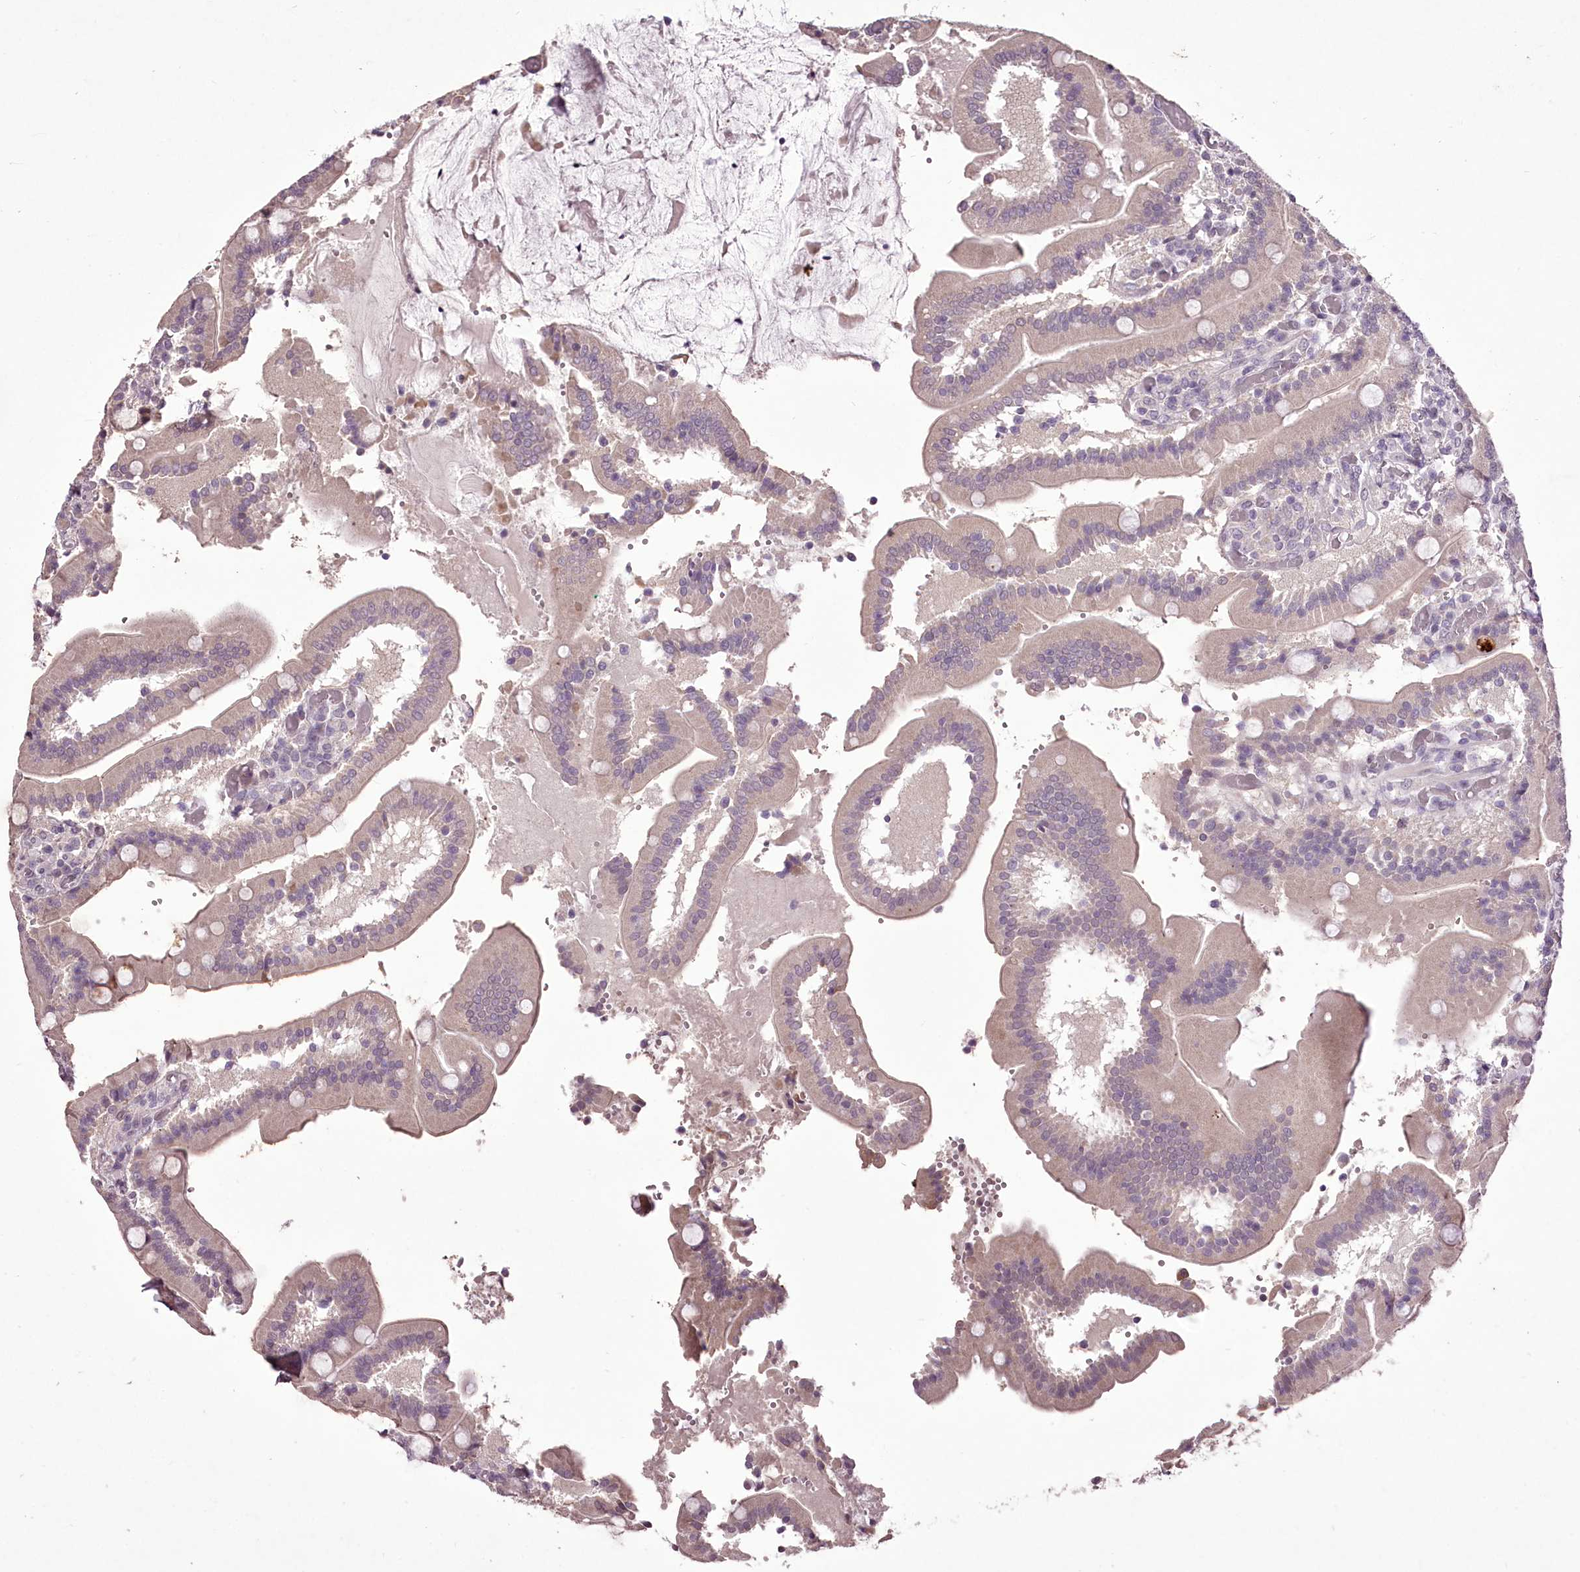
{"staining": {"intensity": "weak", "quantity": "<25%", "location": "cytoplasmic/membranous"}, "tissue": "duodenum", "cell_type": "Glandular cells", "image_type": "normal", "snomed": [{"axis": "morphology", "description": "Normal tissue, NOS"}, {"axis": "topography", "description": "Duodenum"}], "caption": "DAB (3,3'-diaminobenzidine) immunohistochemical staining of unremarkable human duodenum demonstrates no significant positivity in glandular cells.", "gene": "C1orf56", "patient": {"sex": "female", "age": 62}}